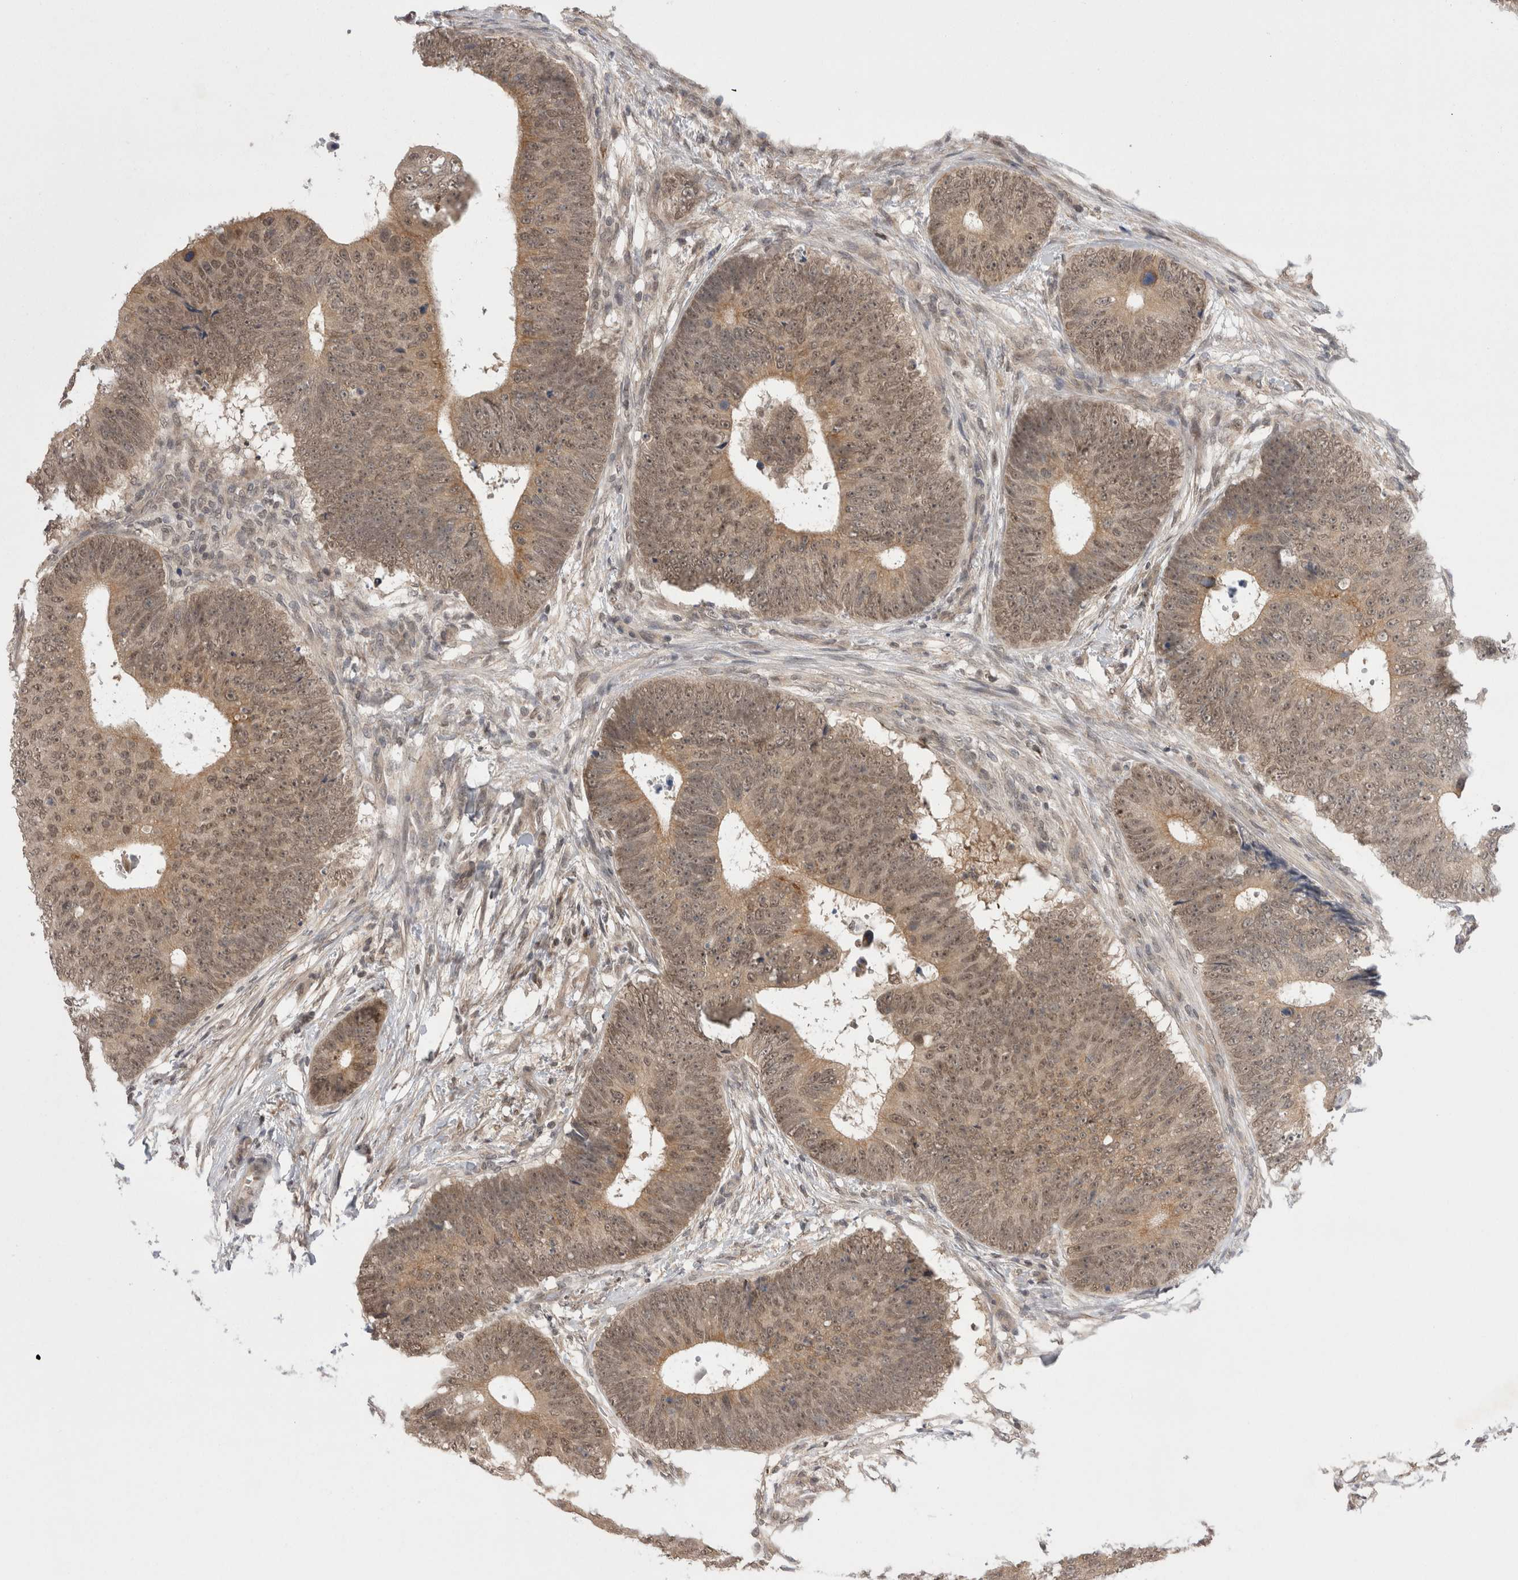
{"staining": {"intensity": "moderate", "quantity": ">75%", "location": "cytoplasmic/membranous,nuclear"}, "tissue": "colorectal cancer", "cell_type": "Tumor cells", "image_type": "cancer", "snomed": [{"axis": "morphology", "description": "Adenocarcinoma, NOS"}, {"axis": "topography", "description": "Colon"}], "caption": "Immunohistochemical staining of colorectal cancer (adenocarcinoma) displays medium levels of moderate cytoplasmic/membranous and nuclear staining in about >75% of tumor cells. (DAB IHC with brightfield microscopy, high magnification).", "gene": "ZNF341", "patient": {"sex": "male", "age": 56}}